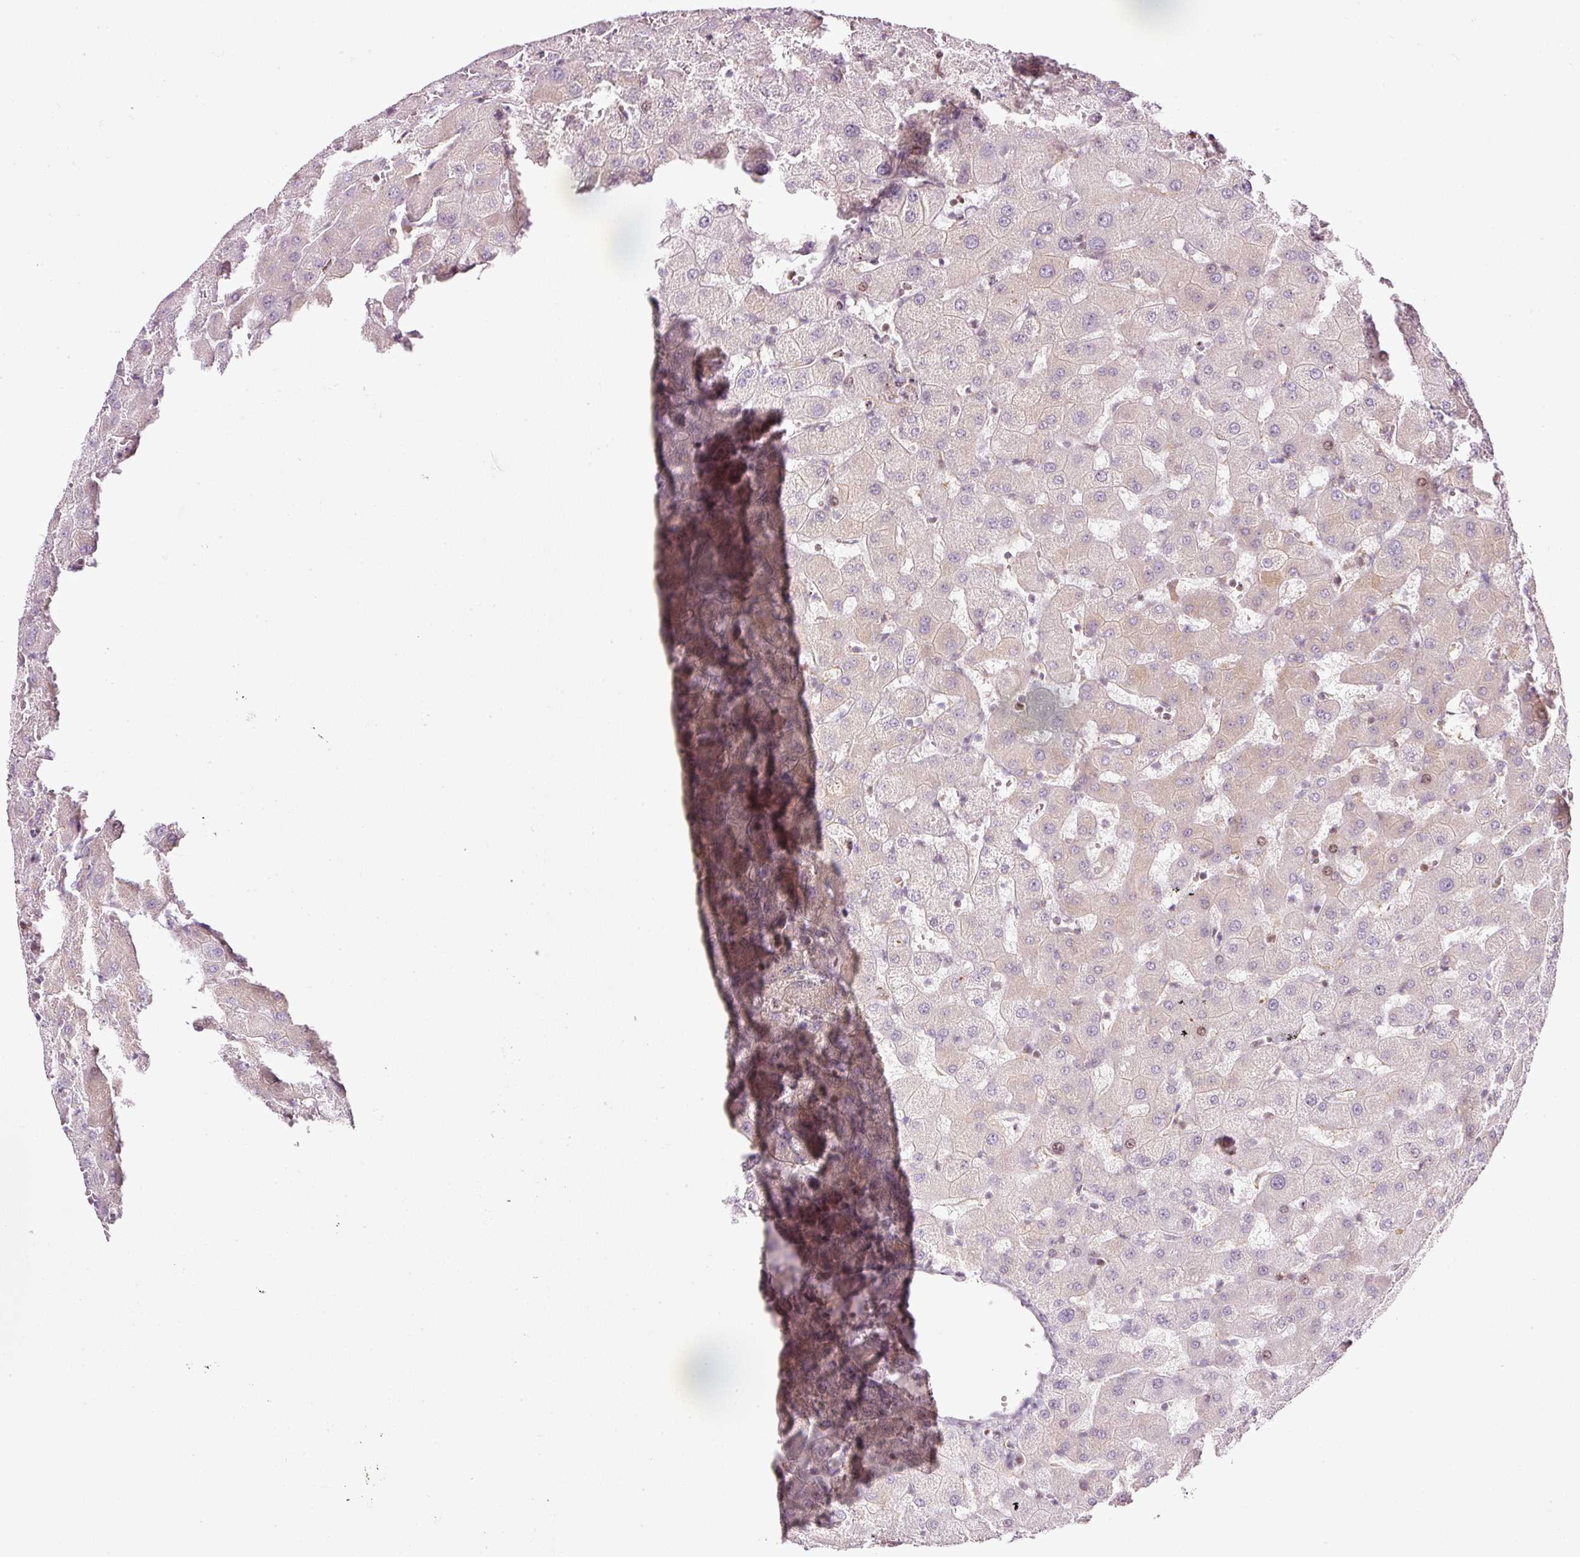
{"staining": {"intensity": "moderate", "quantity": "25%-75%", "location": "cytoplasmic/membranous,nuclear"}, "tissue": "liver", "cell_type": "Cholangiocytes", "image_type": "normal", "snomed": [{"axis": "morphology", "description": "Normal tissue, NOS"}, {"axis": "topography", "description": "Liver"}], "caption": "Protein expression analysis of normal liver demonstrates moderate cytoplasmic/membranous,nuclear staining in approximately 25%-75% of cholangiocytes. (DAB (3,3'-diaminobenzidine) IHC, brown staining for protein, blue staining for nuclei).", "gene": "SCNM1", "patient": {"sex": "female", "age": 63}}